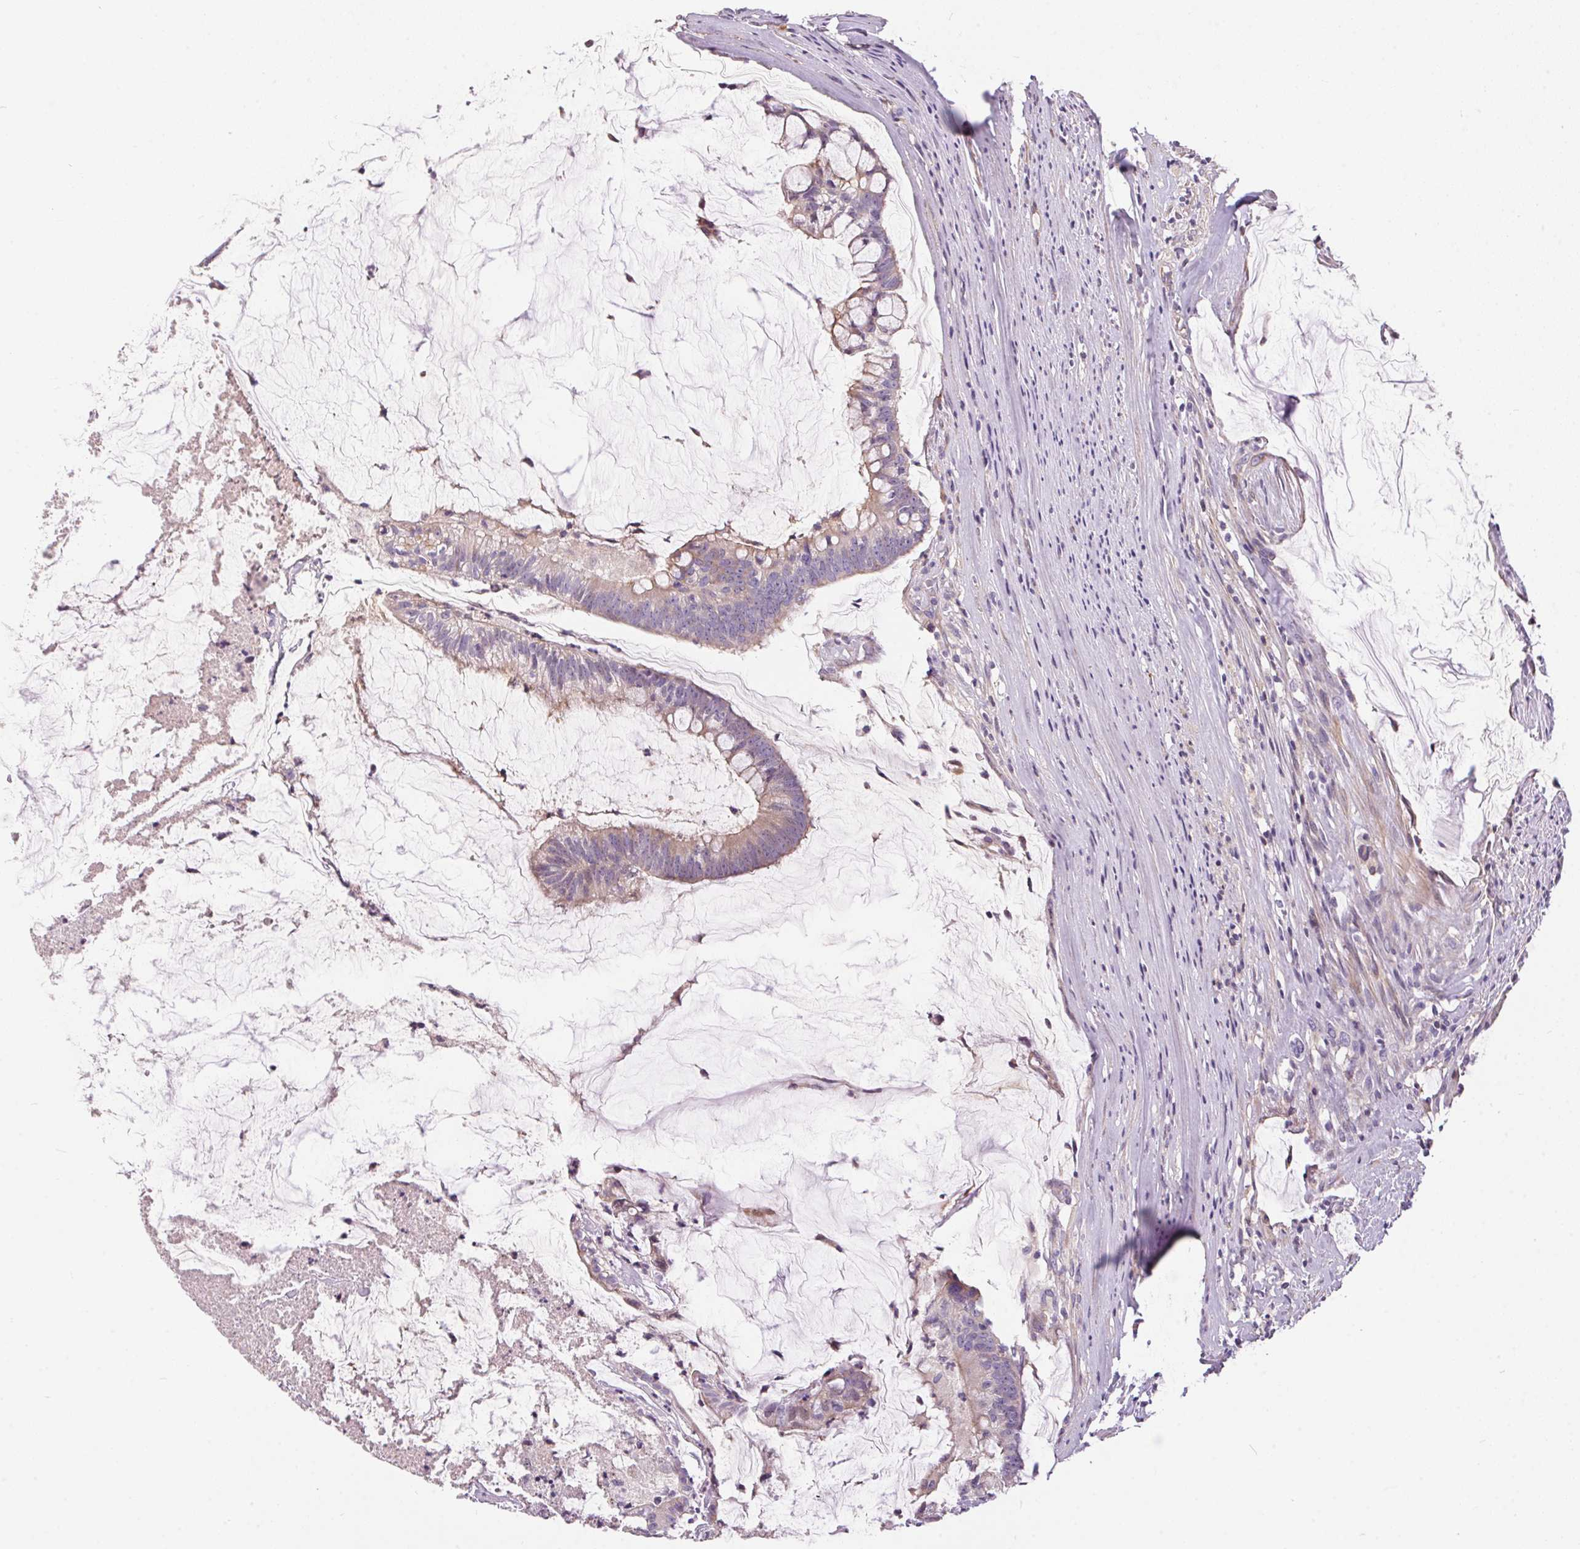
{"staining": {"intensity": "weak", "quantity": "25%-75%", "location": "cytoplasmic/membranous"}, "tissue": "colorectal cancer", "cell_type": "Tumor cells", "image_type": "cancer", "snomed": [{"axis": "morphology", "description": "Adenocarcinoma, NOS"}, {"axis": "topography", "description": "Colon"}], "caption": "Human colorectal adenocarcinoma stained for a protein (brown) displays weak cytoplasmic/membranous positive expression in about 25%-75% of tumor cells.", "gene": "UNC13B", "patient": {"sex": "male", "age": 62}}